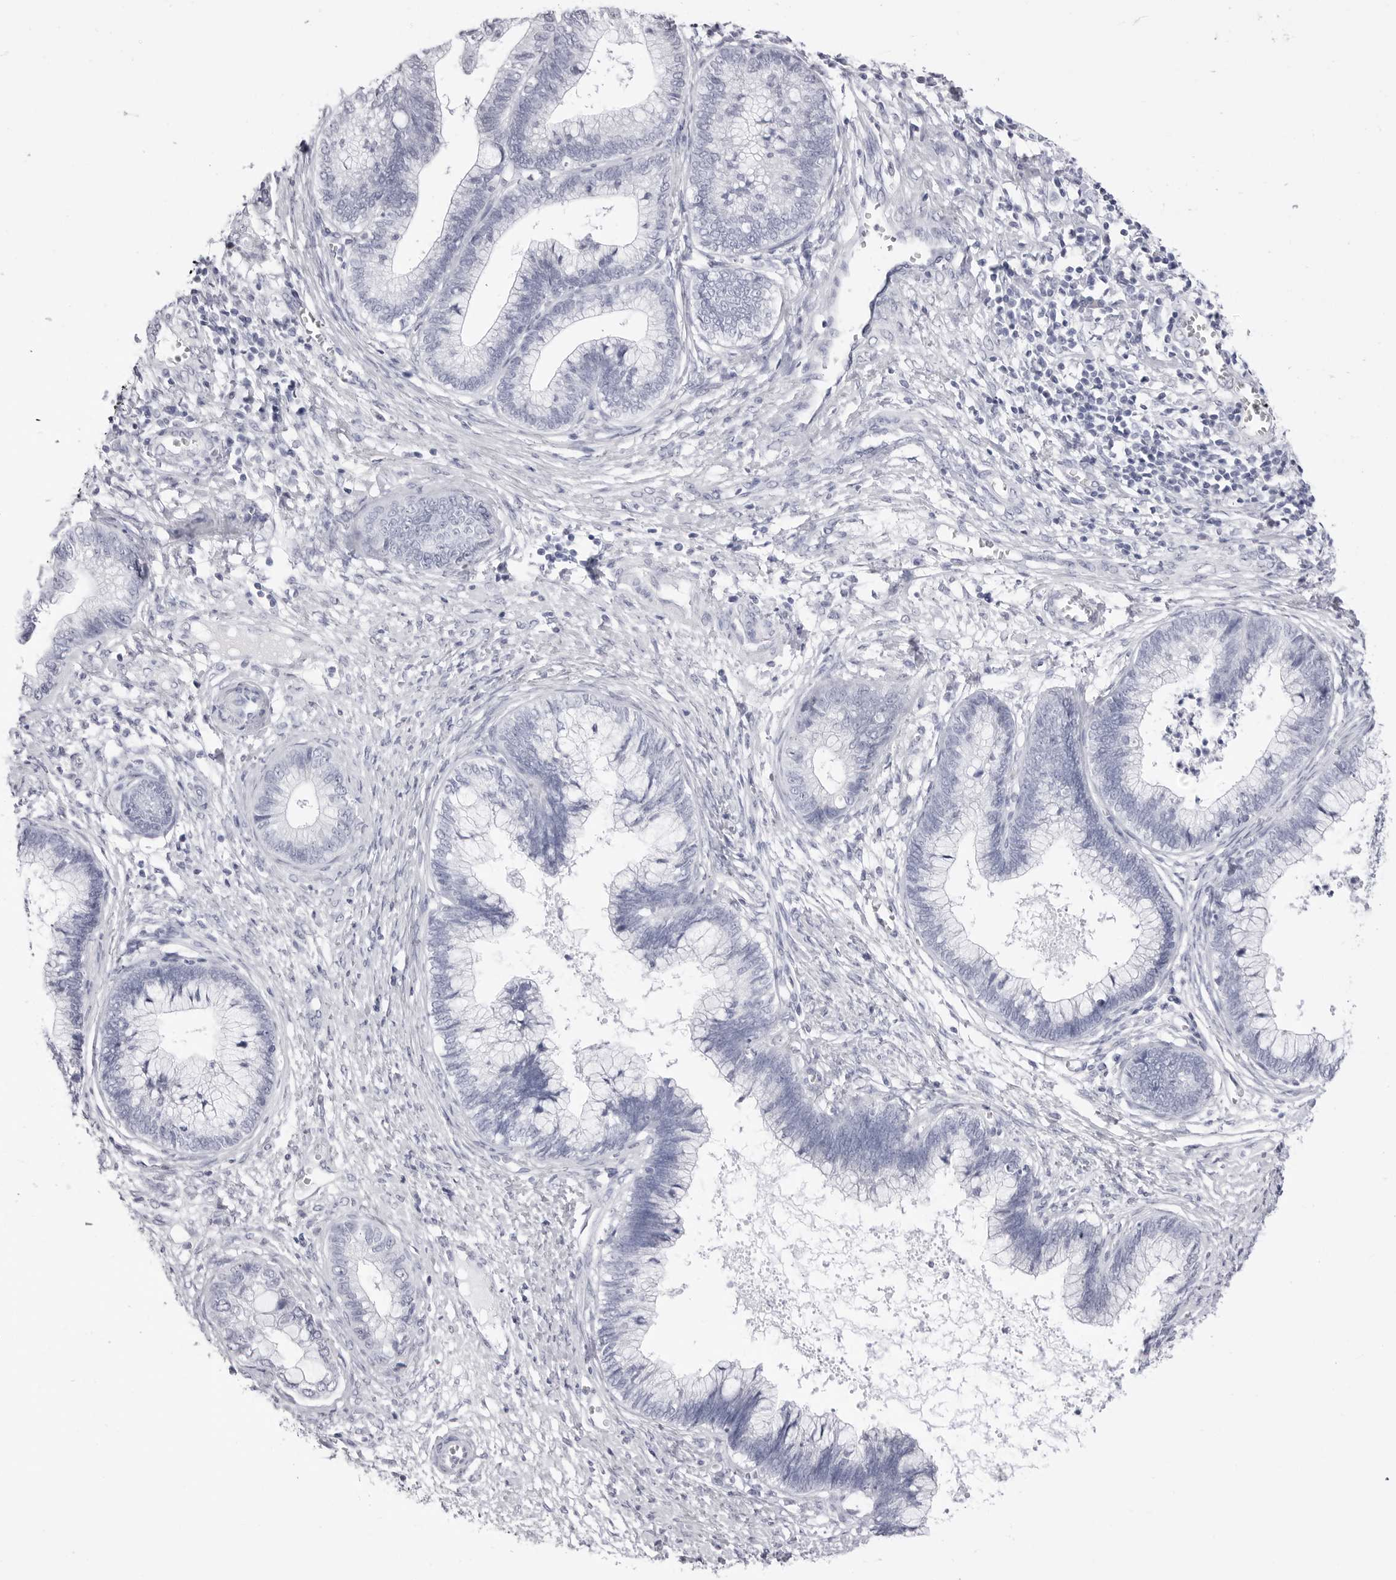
{"staining": {"intensity": "negative", "quantity": "none", "location": "none"}, "tissue": "cervical cancer", "cell_type": "Tumor cells", "image_type": "cancer", "snomed": [{"axis": "morphology", "description": "Adenocarcinoma, NOS"}, {"axis": "topography", "description": "Cervix"}], "caption": "Image shows no significant protein expression in tumor cells of cervical cancer (adenocarcinoma).", "gene": "TSSK1B", "patient": {"sex": "female", "age": 44}}